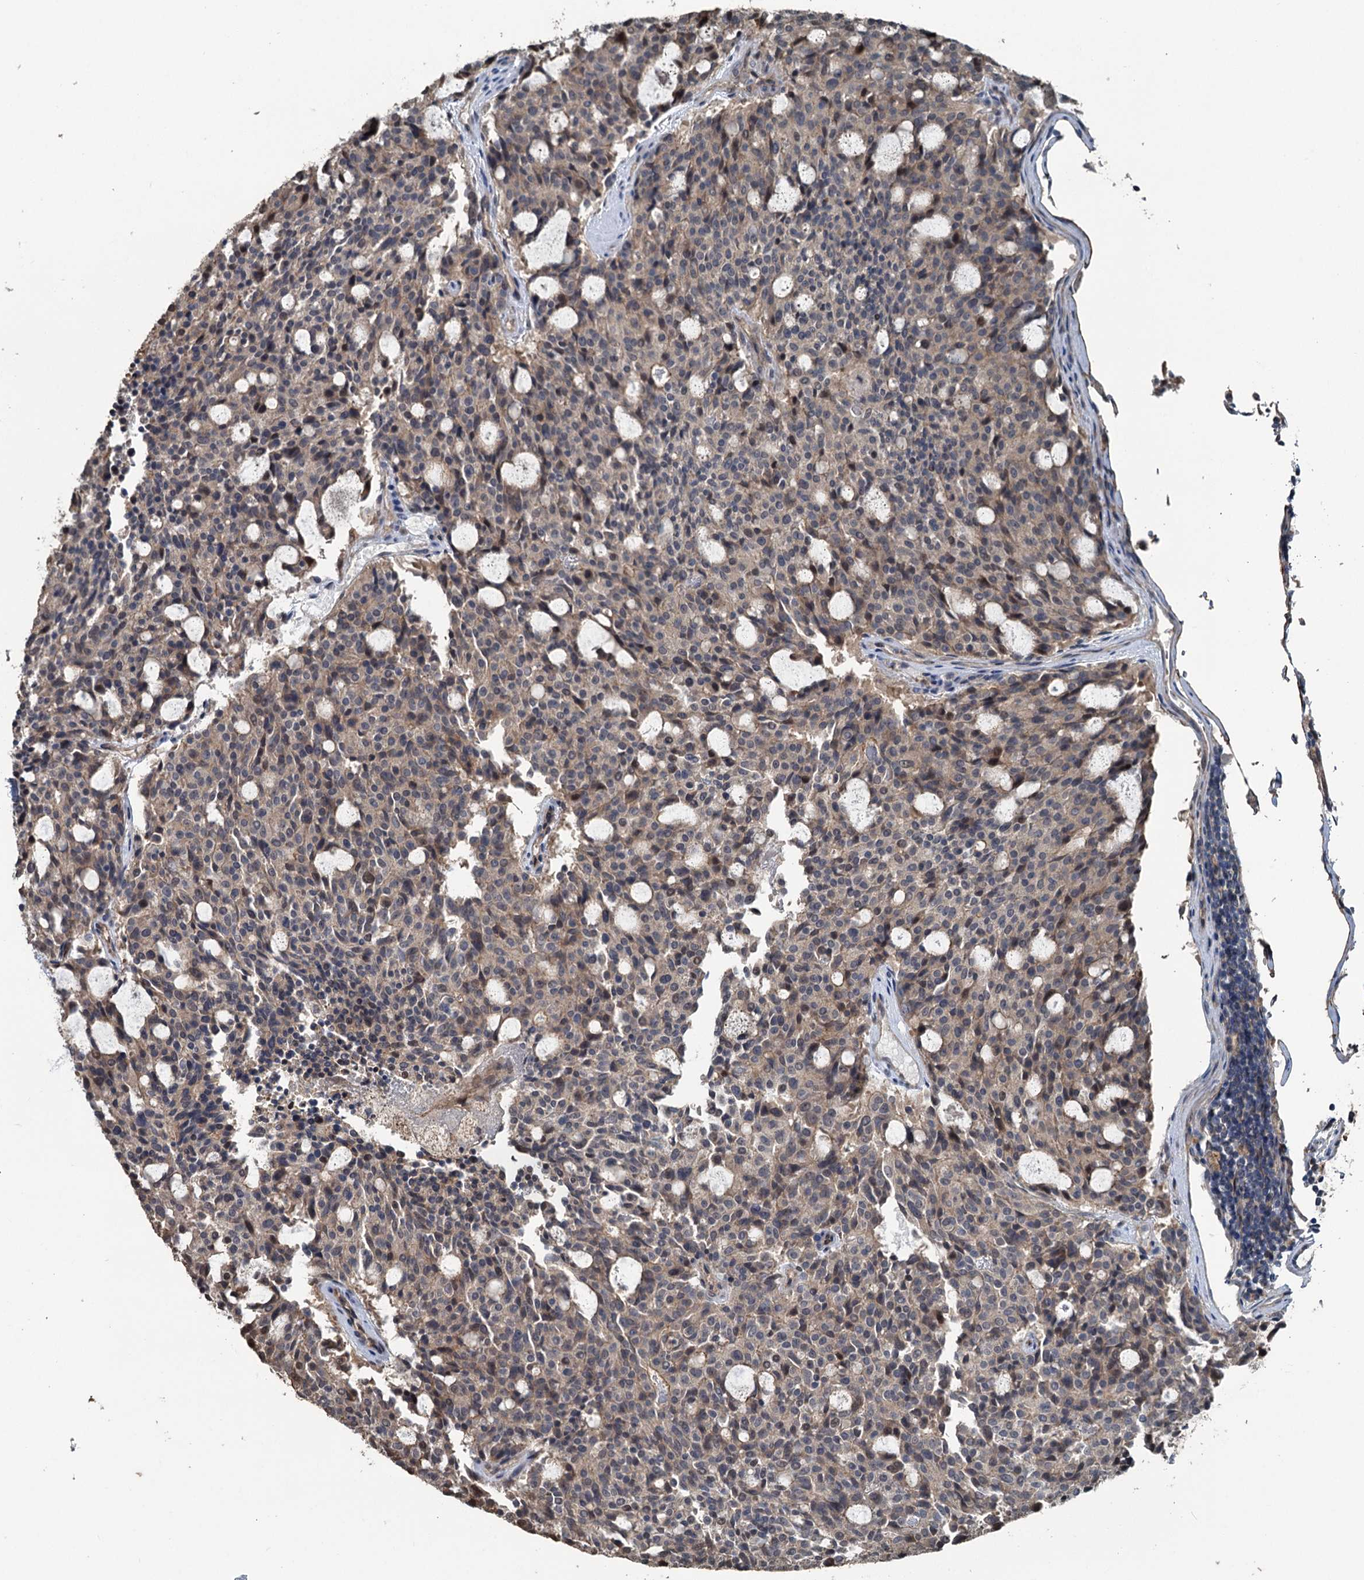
{"staining": {"intensity": "weak", "quantity": "25%-75%", "location": "cytoplasmic/membranous"}, "tissue": "carcinoid", "cell_type": "Tumor cells", "image_type": "cancer", "snomed": [{"axis": "morphology", "description": "Carcinoid, malignant, NOS"}, {"axis": "topography", "description": "Pancreas"}], "caption": "Weak cytoplasmic/membranous protein expression is present in approximately 25%-75% of tumor cells in carcinoid. The staining is performed using DAB (3,3'-diaminobenzidine) brown chromogen to label protein expression. The nuclei are counter-stained blue using hematoxylin.", "gene": "TEDC1", "patient": {"sex": "female", "age": 54}}